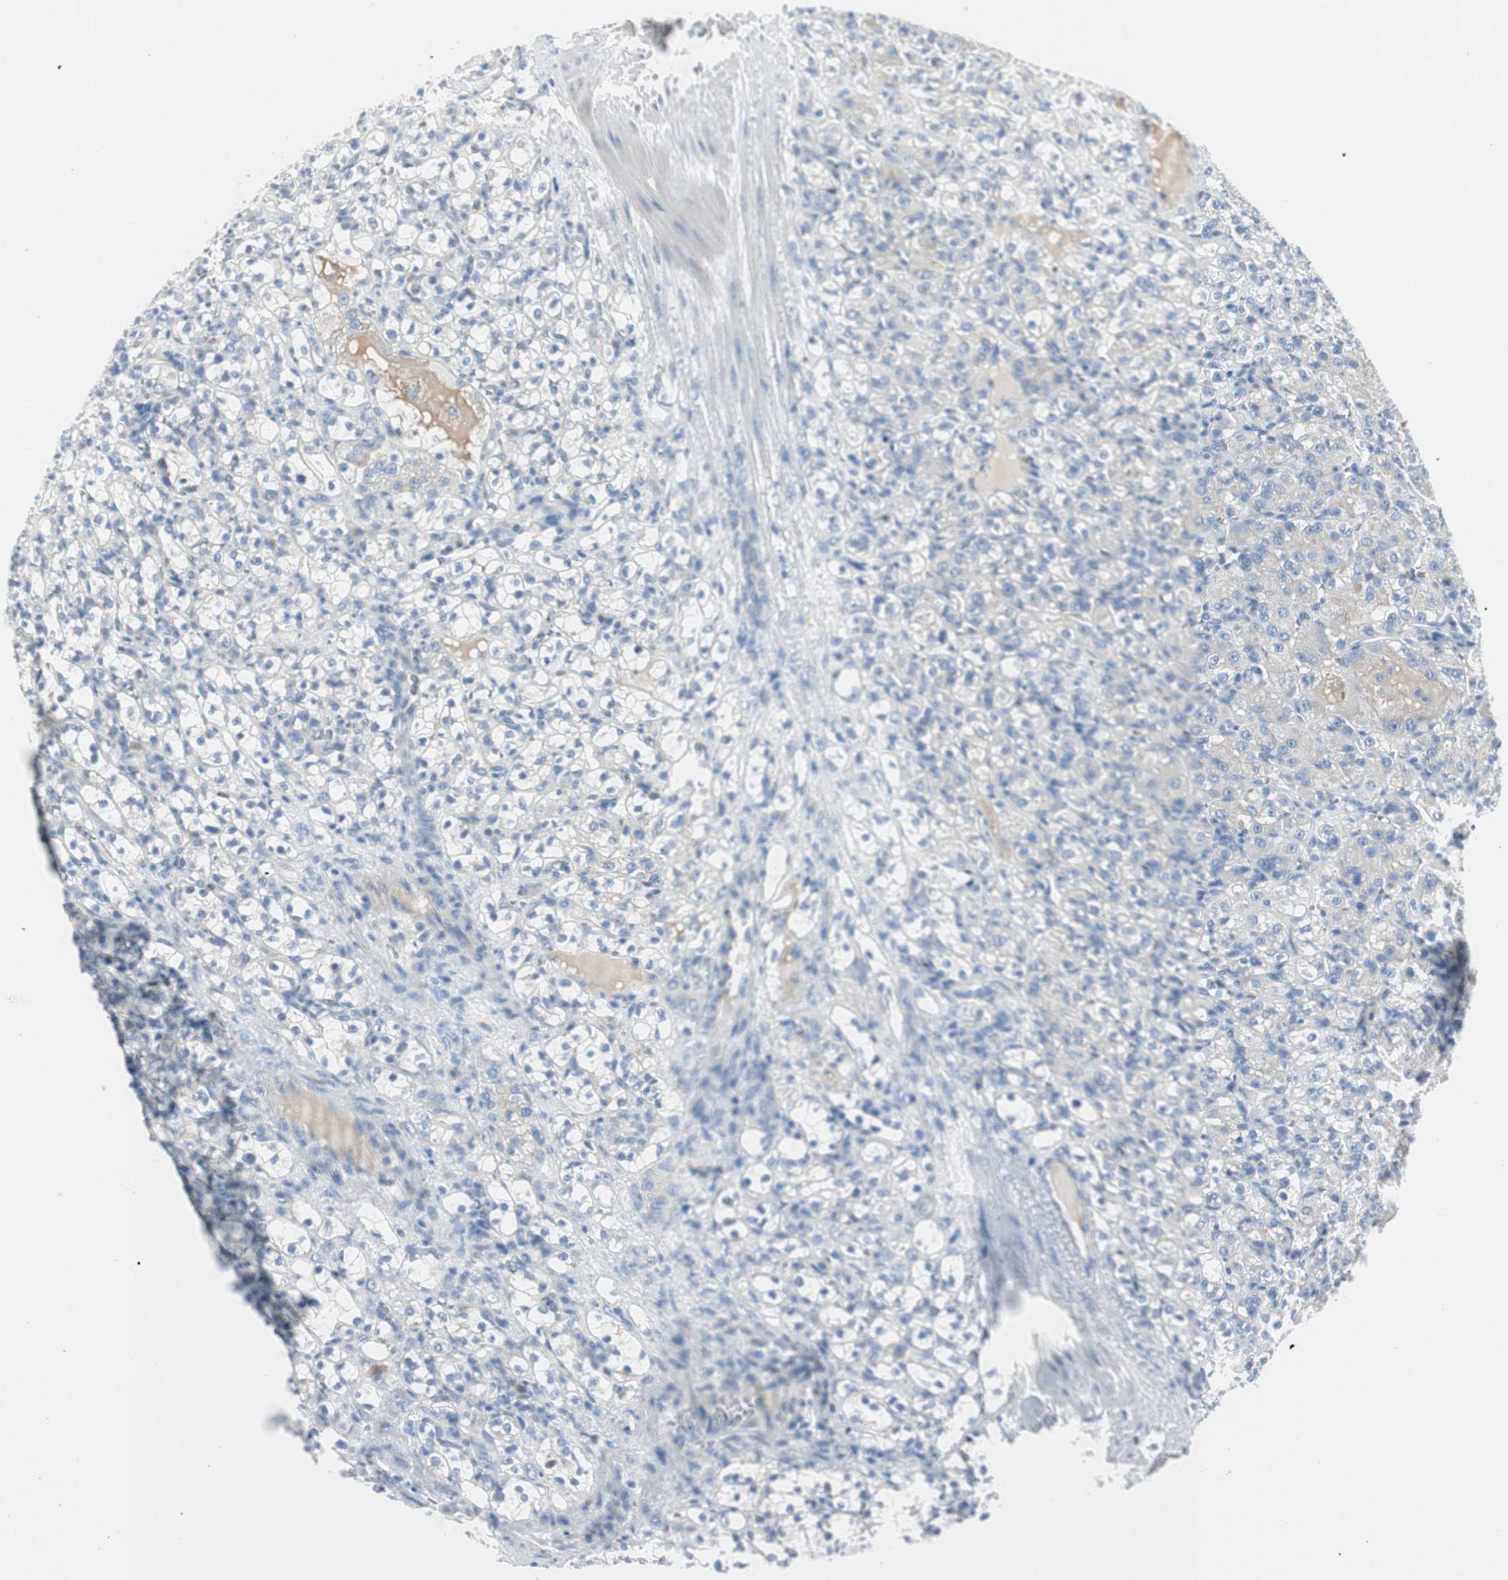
{"staining": {"intensity": "negative", "quantity": "none", "location": "none"}, "tissue": "renal cancer", "cell_type": "Tumor cells", "image_type": "cancer", "snomed": [{"axis": "morphology", "description": "Normal tissue, NOS"}, {"axis": "morphology", "description": "Adenocarcinoma, NOS"}, {"axis": "topography", "description": "Kidney"}], "caption": "This is an IHC micrograph of renal adenocarcinoma. There is no staining in tumor cells.", "gene": "SPINK4", "patient": {"sex": "male", "age": 61}}